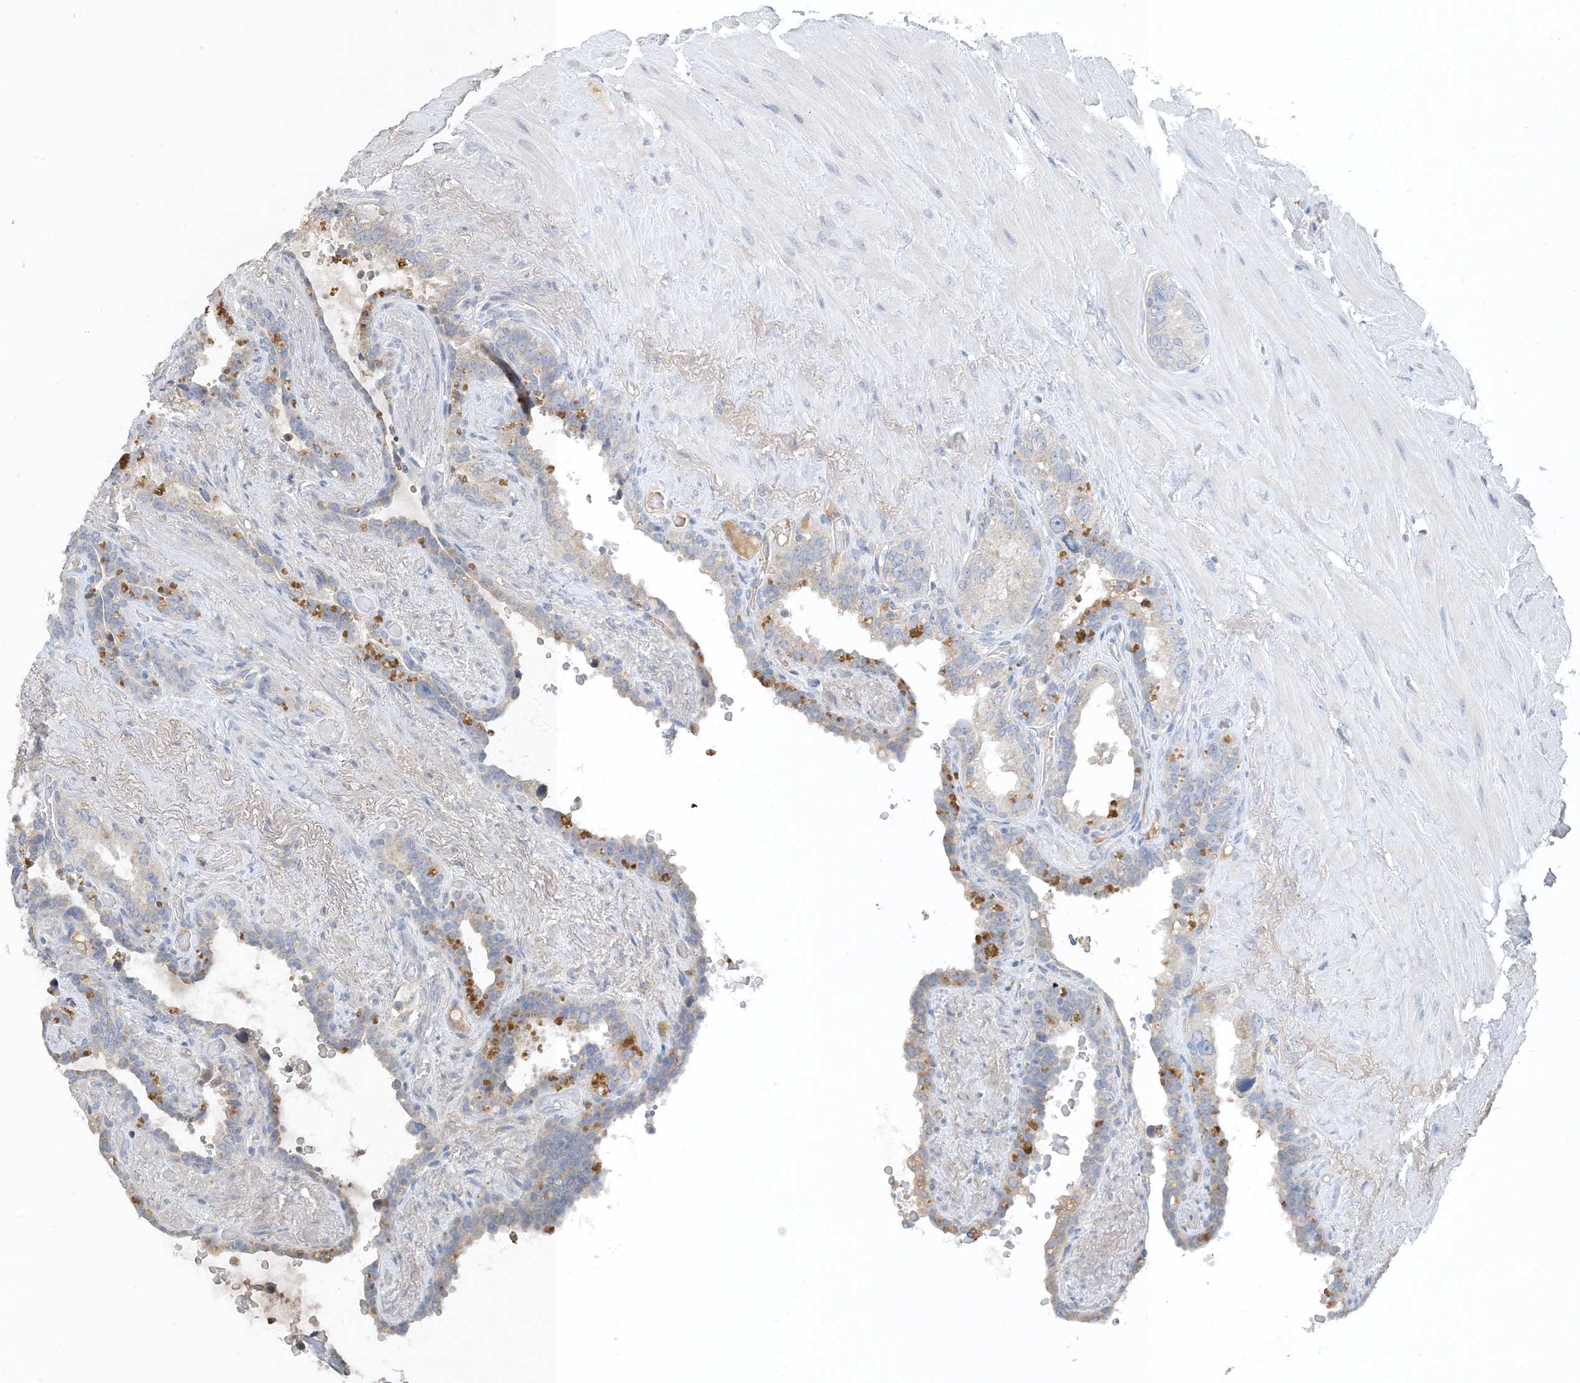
{"staining": {"intensity": "negative", "quantity": "none", "location": "none"}, "tissue": "seminal vesicle", "cell_type": "Glandular cells", "image_type": "normal", "snomed": [{"axis": "morphology", "description": "Normal tissue, NOS"}, {"axis": "topography", "description": "Seminal veicle"}], "caption": "Protein analysis of unremarkable seminal vesicle reveals no significant positivity in glandular cells. Brightfield microscopy of immunohistochemistry stained with DAB (brown) and hematoxylin (blue), captured at high magnification.", "gene": "CTRL", "patient": {"sex": "male", "age": 80}}